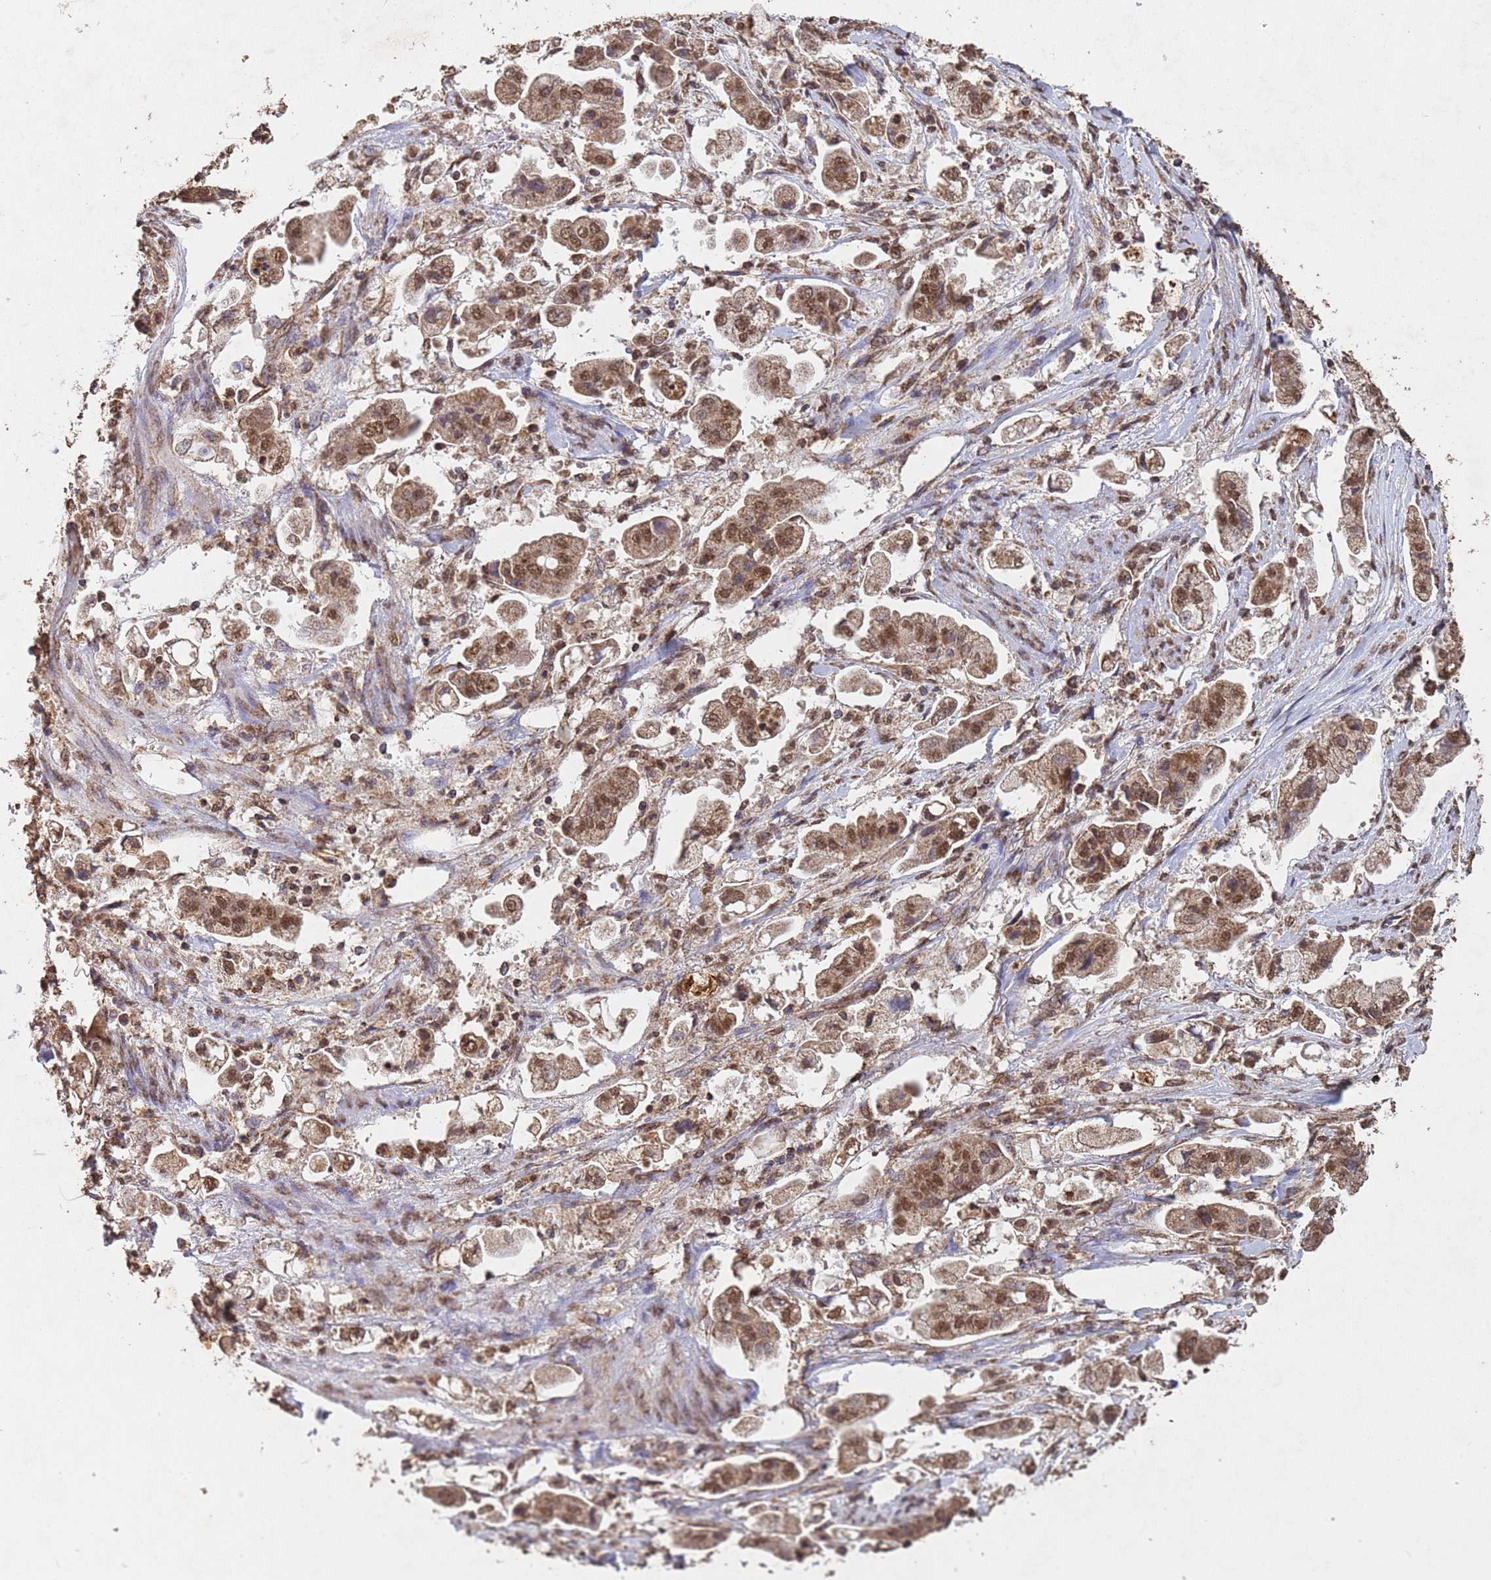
{"staining": {"intensity": "moderate", "quantity": ">75%", "location": "cytoplasmic/membranous,nuclear"}, "tissue": "stomach cancer", "cell_type": "Tumor cells", "image_type": "cancer", "snomed": [{"axis": "morphology", "description": "Adenocarcinoma, NOS"}, {"axis": "topography", "description": "Stomach"}], "caption": "The image demonstrates a brown stain indicating the presence of a protein in the cytoplasmic/membranous and nuclear of tumor cells in stomach adenocarcinoma.", "gene": "HDAC10", "patient": {"sex": "male", "age": 62}}